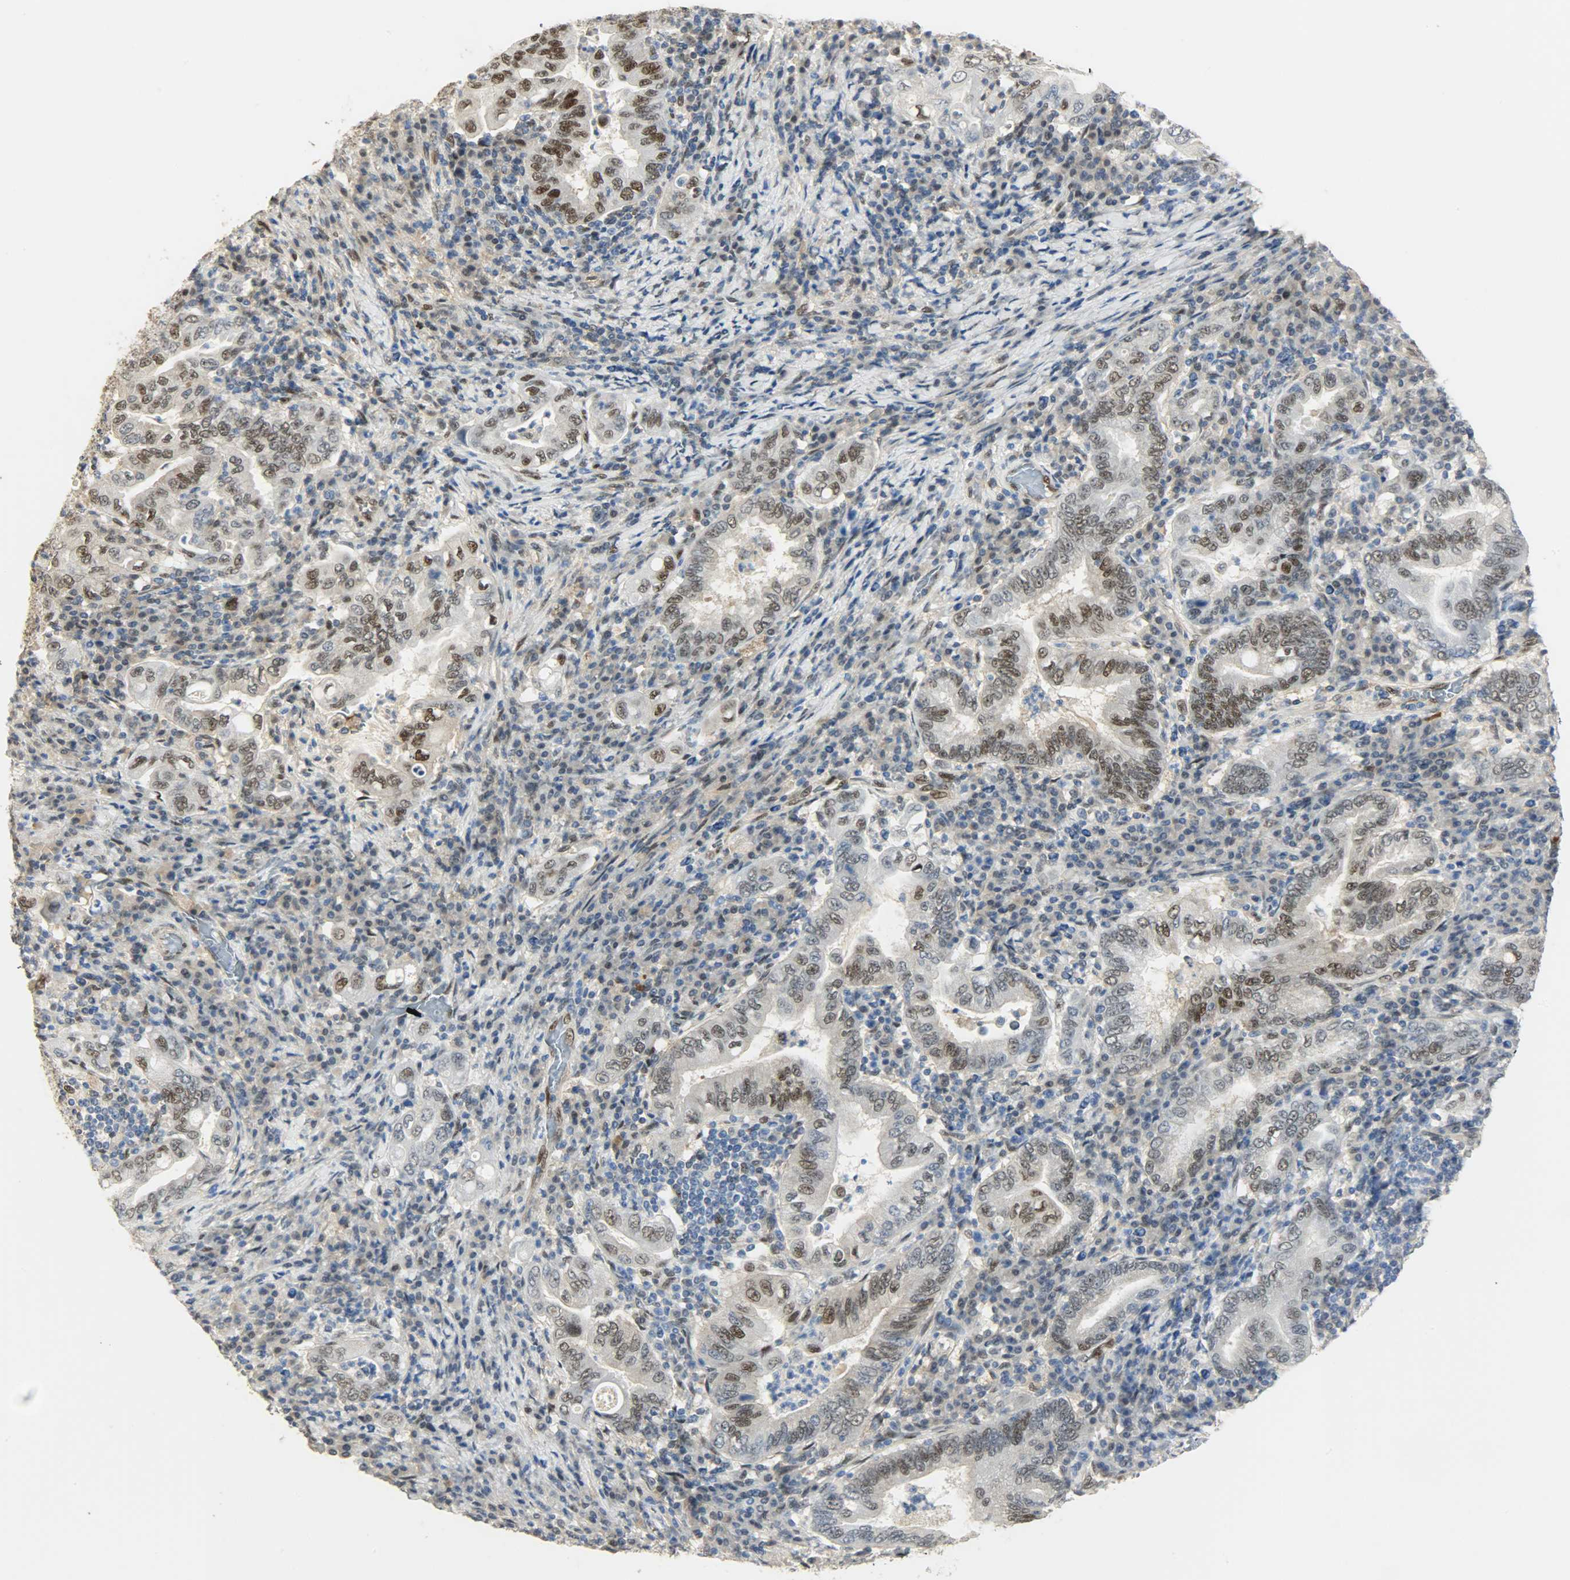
{"staining": {"intensity": "moderate", "quantity": "25%-75%", "location": "nuclear"}, "tissue": "stomach cancer", "cell_type": "Tumor cells", "image_type": "cancer", "snomed": [{"axis": "morphology", "description": "Normal tissue, NOS"}, {"axis": "morphology", "description": "Adenocarcinoma, NOS"}, {"axis": "topography", "description": "Esophagus"}, {"axis": "topography", "description": "Stomach, upper"}, {"axis": "topography", "description": "Peripheral nerve tissue"}], "caption": "An immunohistochemistry histopathology image of neoplastic tissue is shown. Protein staining in brown labels moderate nuclear positivity in adenocarcinoma (stomach) within tumor cells.", "gene": "NPEPL1", "patient": {"sex": "male", "age": 62}}